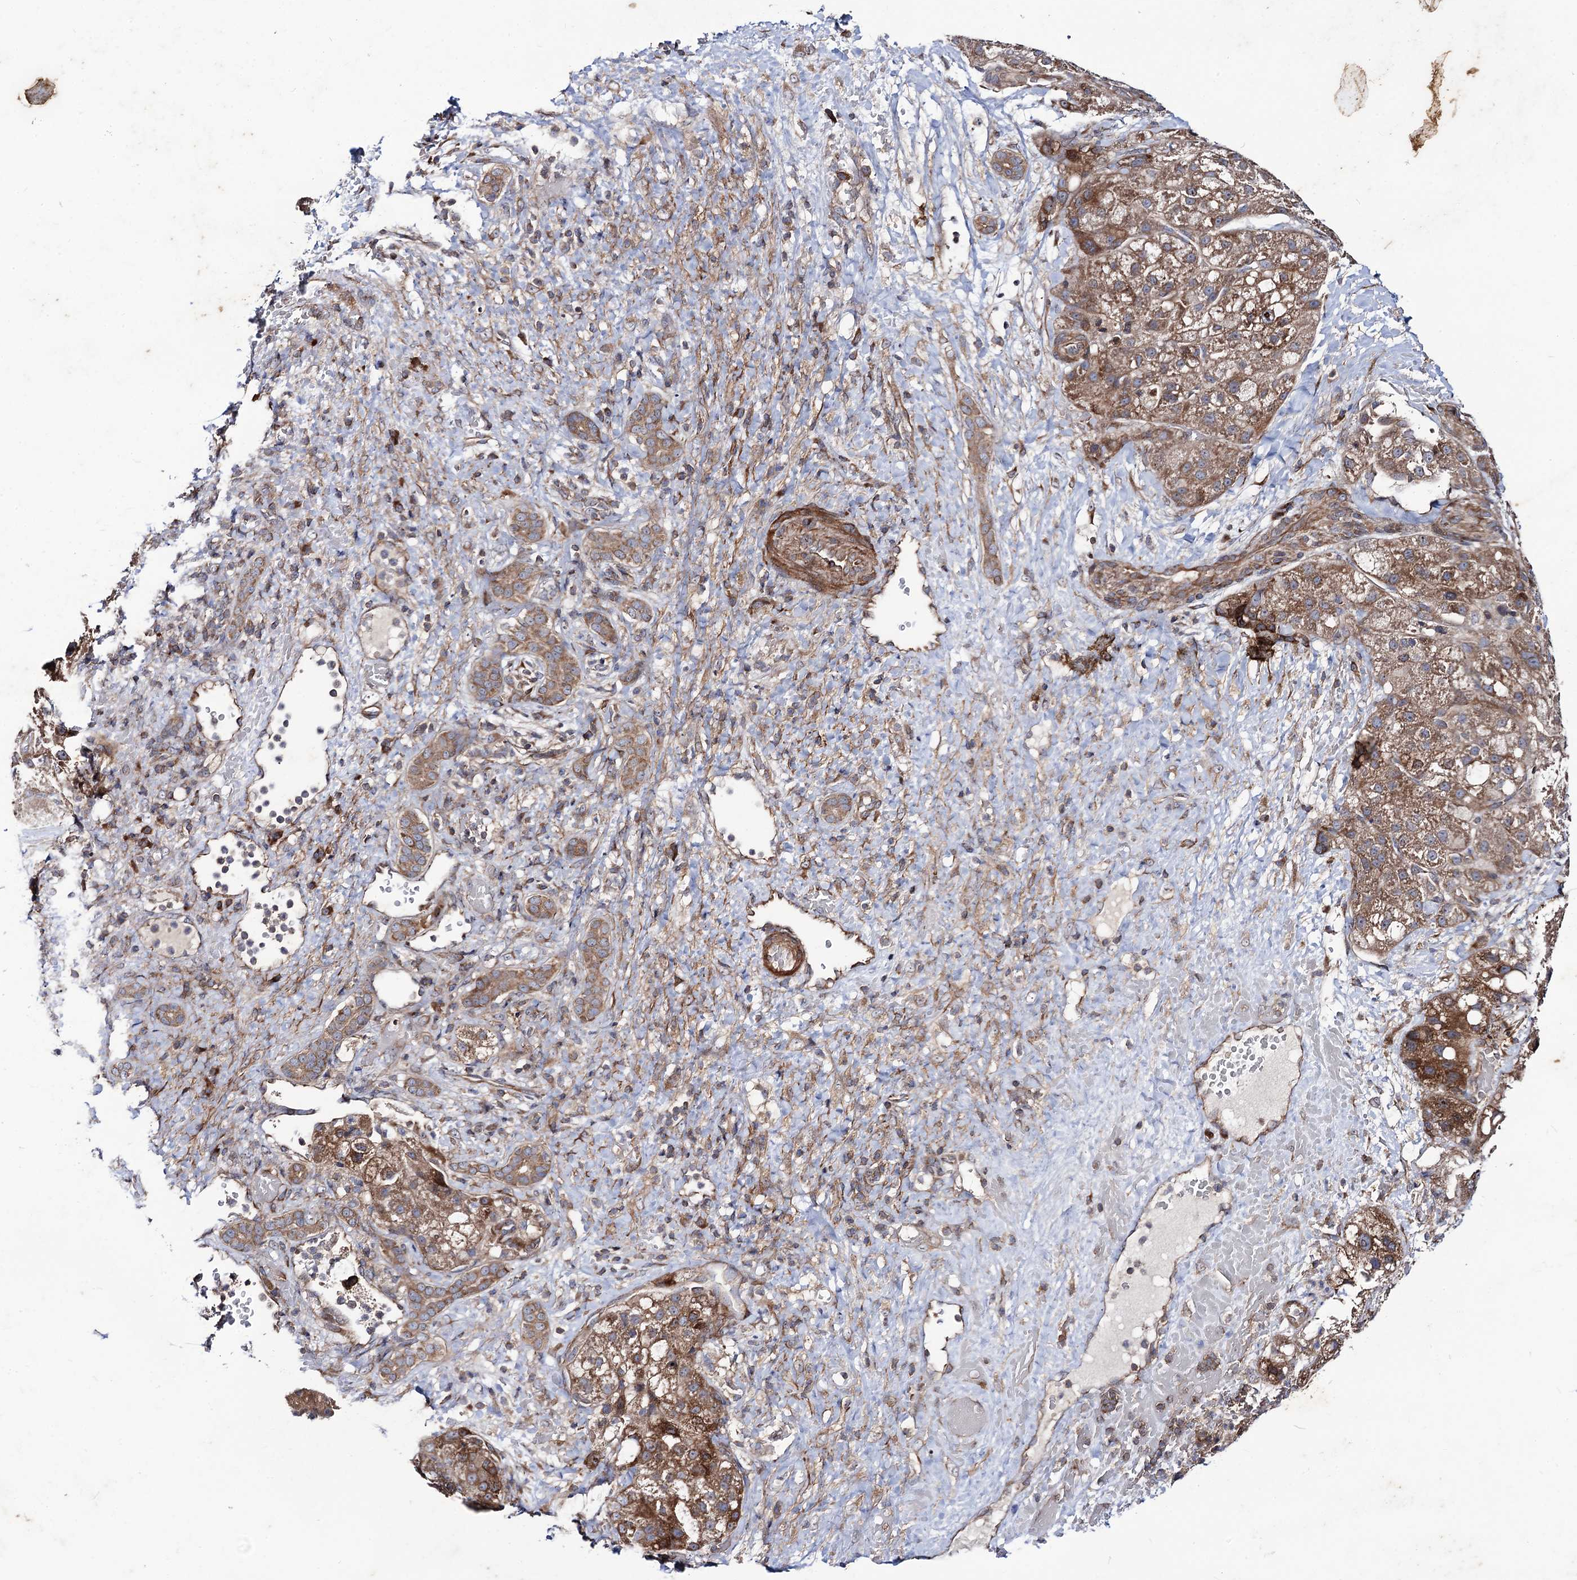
{"staining": {"intensity": "moderate", "quantity": ">75%", "location": "cytoplasmic/membranous"}, "tissue": "liver cancer", "cell_type": "Tumor cells", "image_type": "cancer", "snomed": [{"axis": "morphology", "description": "Normal tissue, NOS"}, {"axis": "morphology", "description": "Carcinoma, Hepatocellular, NOS"}, {"axis": "topography", "description": "Liver"}], "caption": "Hepatocellular carcinoma (liver) stained for a protein (brown) exhibits moderate cytoplasmic/membranous positive staining in approximately >75% of tumor cells.", "gene": "DYDC1", "patient": {"sex": "male", "age": 57}}